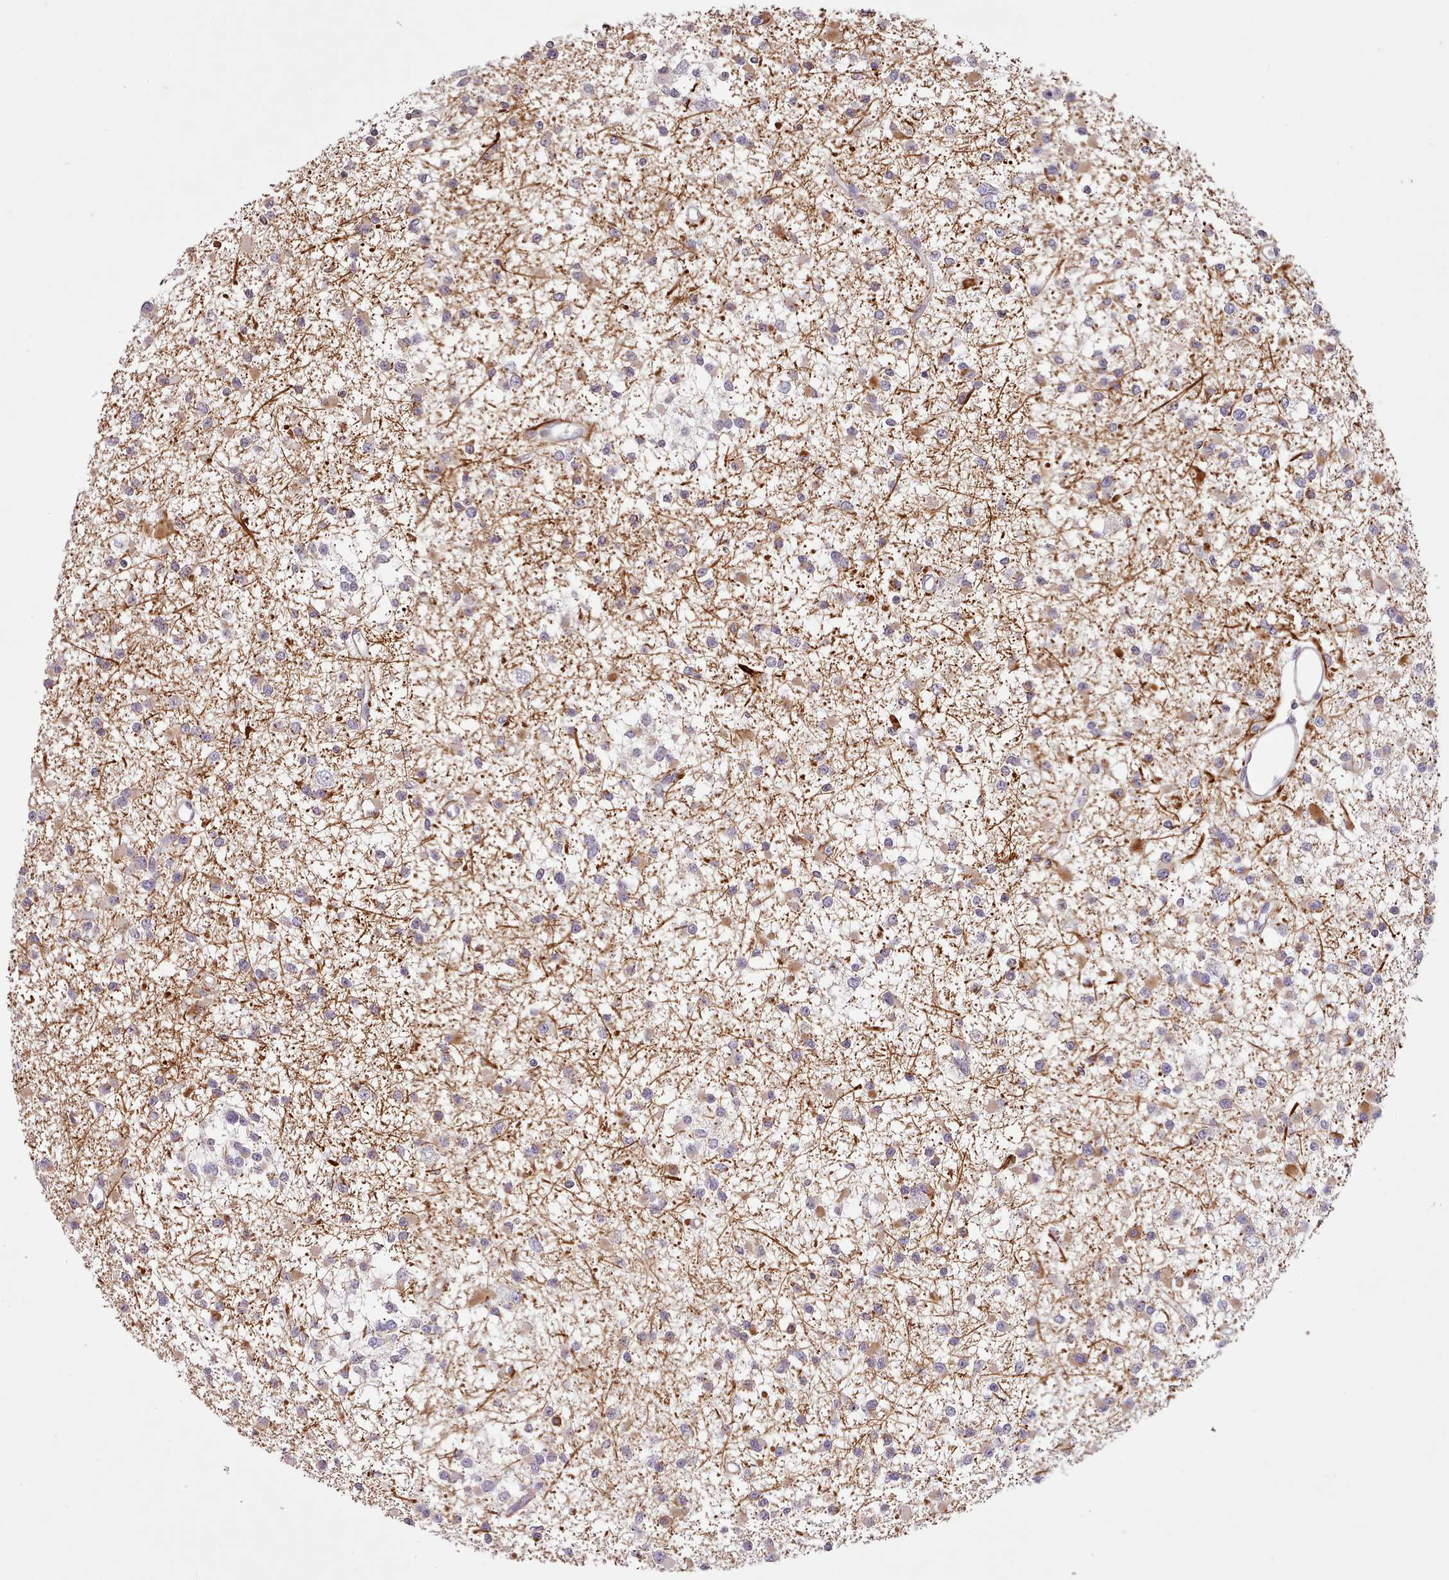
{"staining": {"intensity": "negative", "quantity": "none", "location": "none"}, "tissue": "glioma", "cell_type": "Tumor cells", "image_type": "cancer", "snomed": [{"axis": "morphology", "description": "Glioma, malignant, Low grade"}, {"axis": "topography", "description": "Brain"}], "caption": "Glioma stained for a protein using IHC displays no positivity tumor cells.", "gene": "ZNF658", "patient": {"sex": "female", "age": 22}}